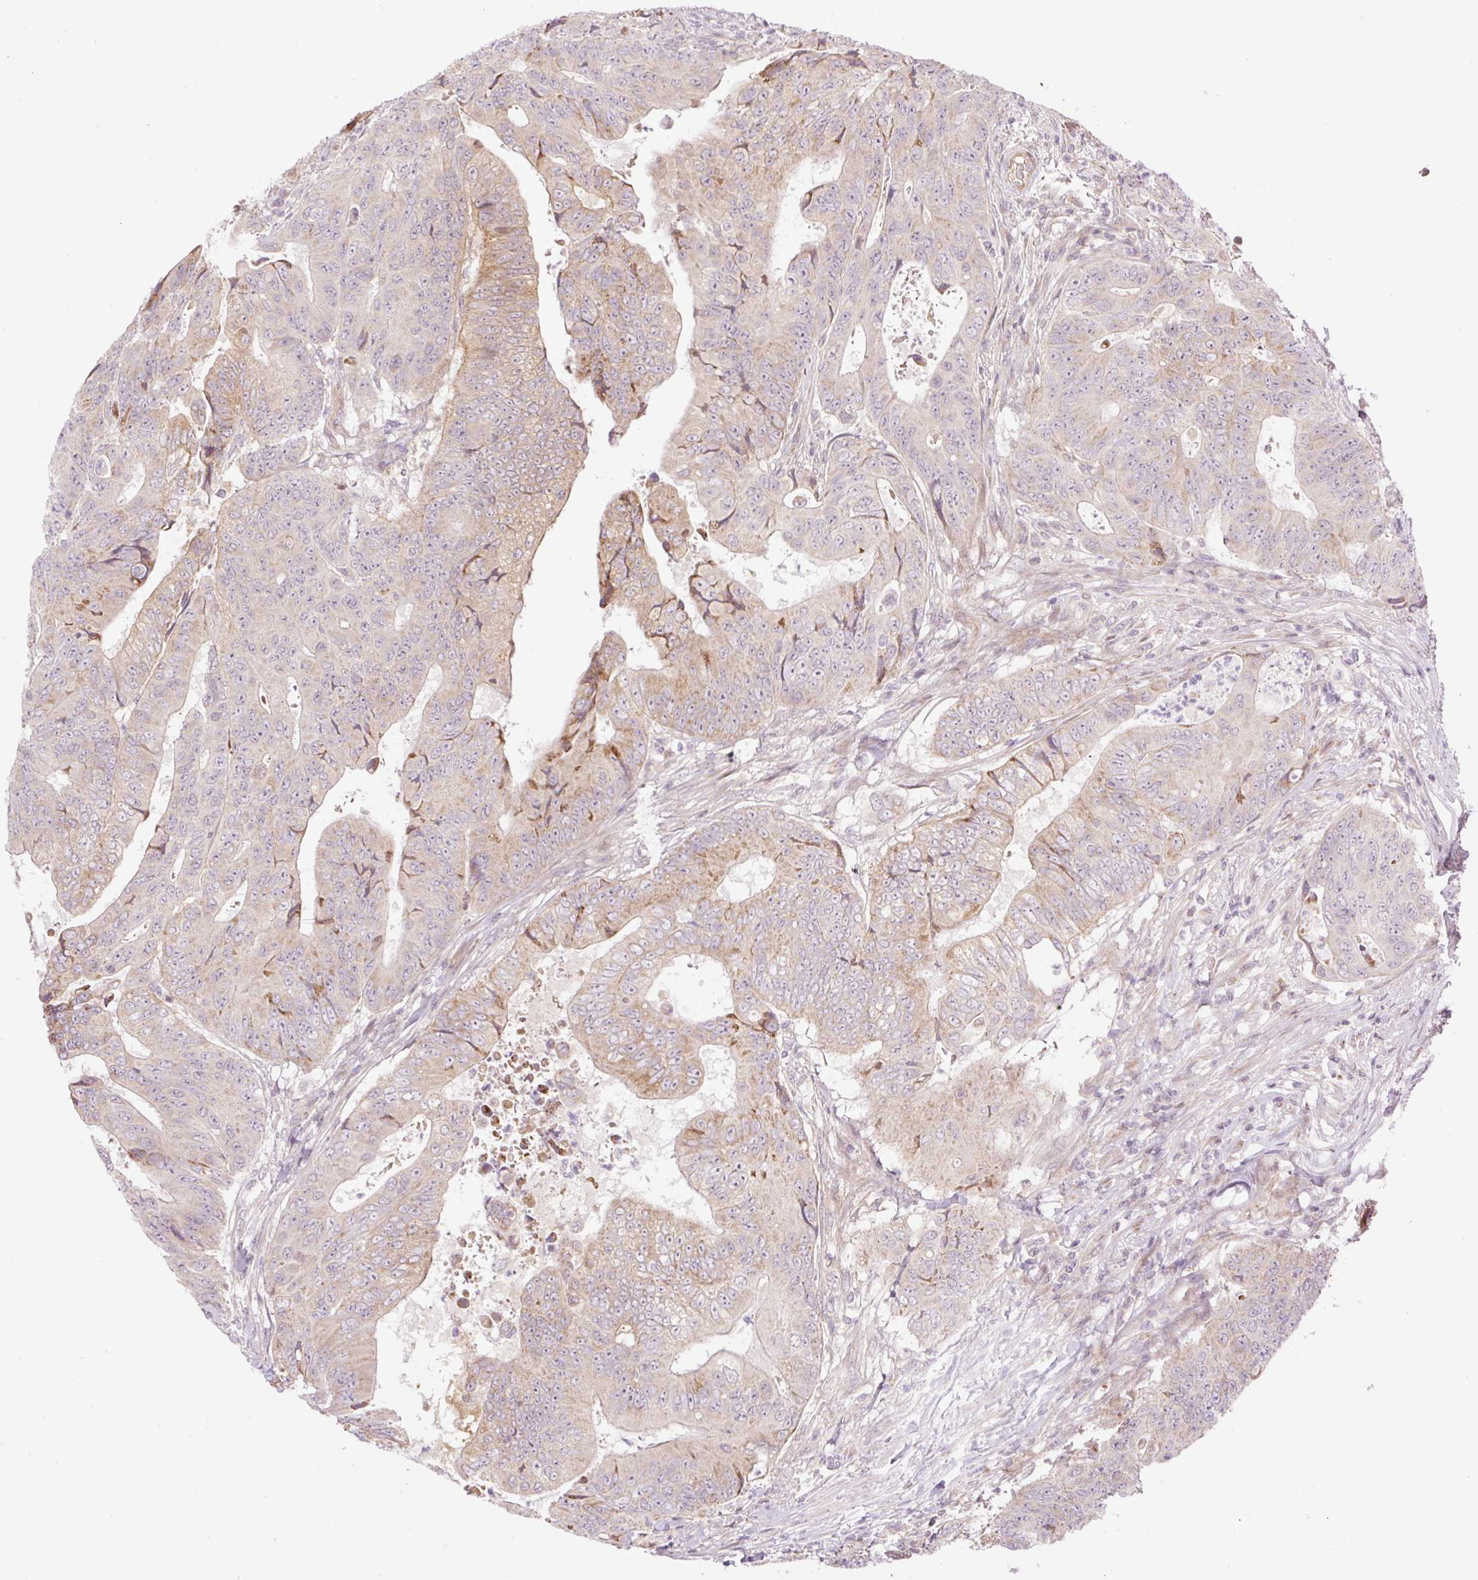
{"staining": {"intensity": "weak", "quantity": "25%-75%", "location": "cytoplasmic/membranous"}, "tissue": "colorectal cancer", "cell_type": "Tumor cells", "image_type": "cancer", "snomed": [{"axis": "morphology", "description": "Adenocarcinoma, NOS"}, {"axis": "topography", "description": "Colon"}], "caption": "Immunohistochemical staining of human adenocarcinoma (colorectal) demonstrates low levels of weak cytoplasmic/membranous expression in approximately 25%-75% of tumor cells.", "gene": "ZNF394", "patient": {"sex": "female", "age": 48}}